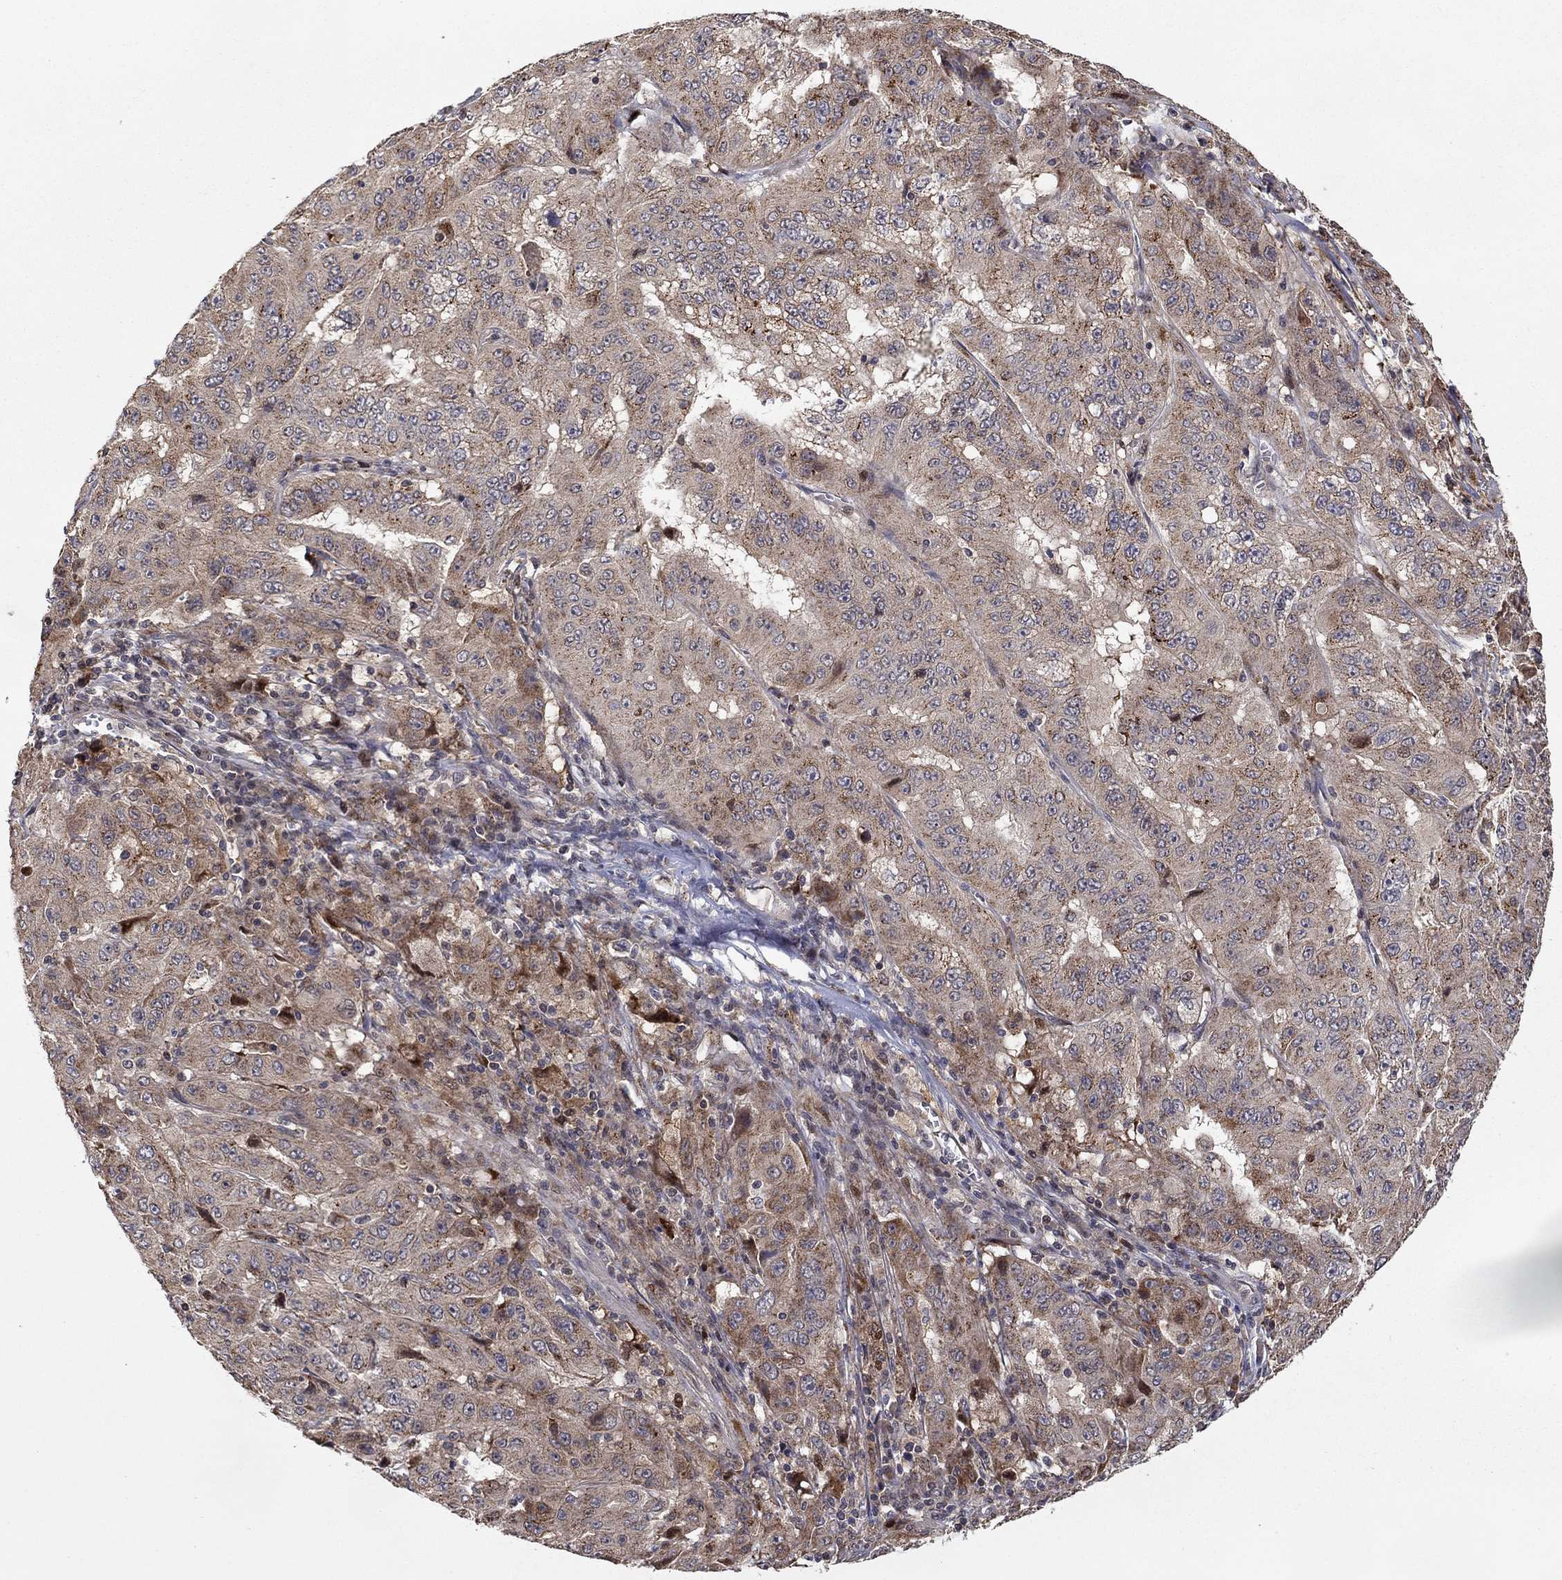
{"staining": {"intensity": "moderate", "quantity": "<25%", "location": "cytoplasmic/membranous"}, "tissue": "pancreatic cancer", "cell_type": "Tumor cells", "image_type": "cancer", "snomed": [{"axis": "morphology", "description": "Adenocarcinoma, NOS"}, {"axis": "topography", "description": "Pancreas"}], "caption": "Tumor cells demonstrate low levels of moderate cytoplasmic/membranous positivity in approximately <25% of cells in pancreatic cancer. The protein is stained brown, and the nuclei are stained in blue (DAB IHC with brightfield microscopy, high magnification).", "gene": "LPCAT4", "patient": {"sex": "male", "age": 63}}